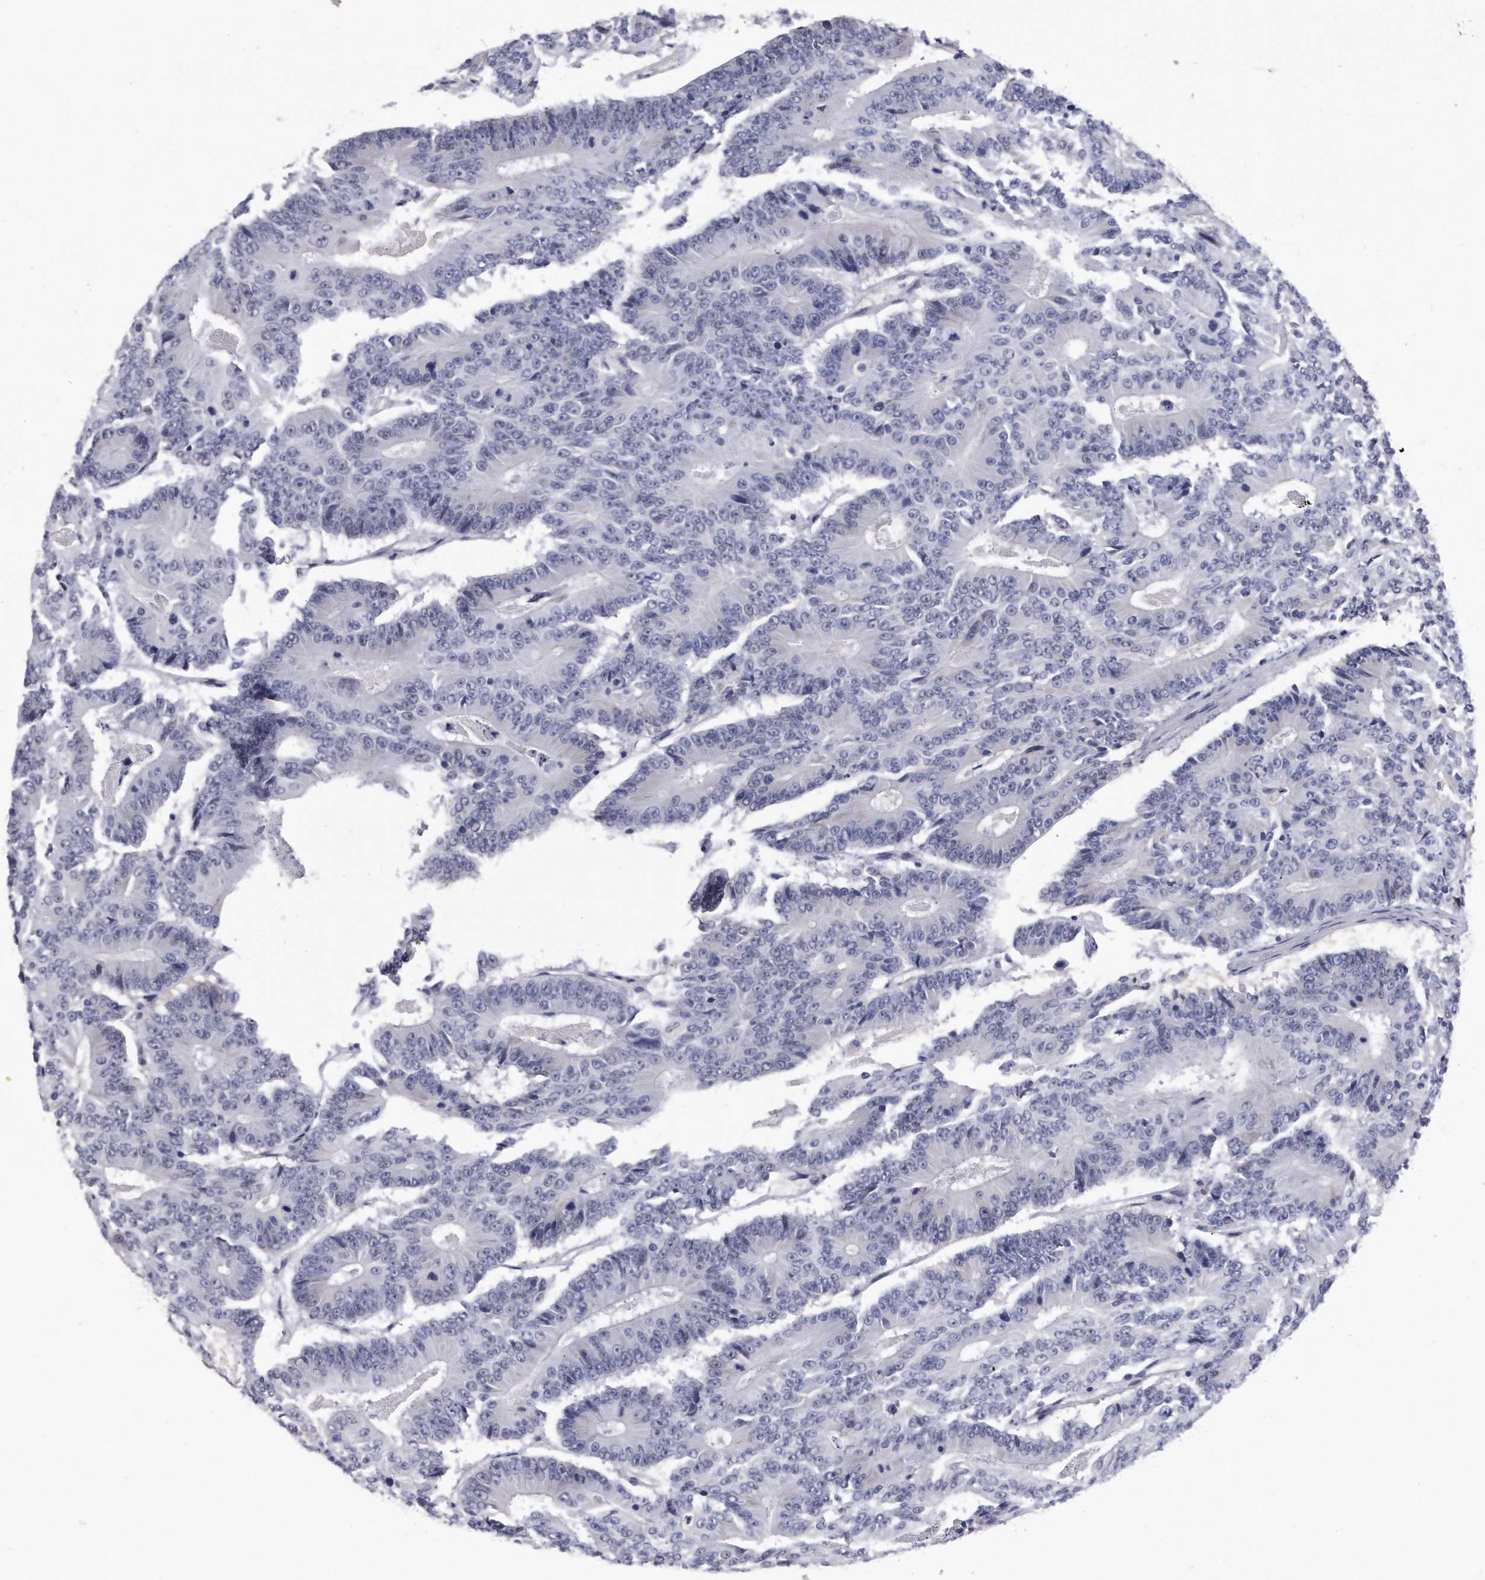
{"staining": {"intensity": "negative", "quantity": "none", "location": "none"}, "tissue": "colorectal cancer", "cell_type": "Tumor cells", "image_type": "cancer", "snomed": [{"axis": "morphology", "description": "Adenocarcinoma, NOS"}, {"axis": "topography", "description": "Colon"}], "caption": "Tumor cells show no significant staining in colorectal cancer (adenocarcinoma). (DAB immunohistochemistry visualized using brightfield microscopy, high magnification).", "gene": "KCTD8", "patient": {"sex": "male", "age": 83}}